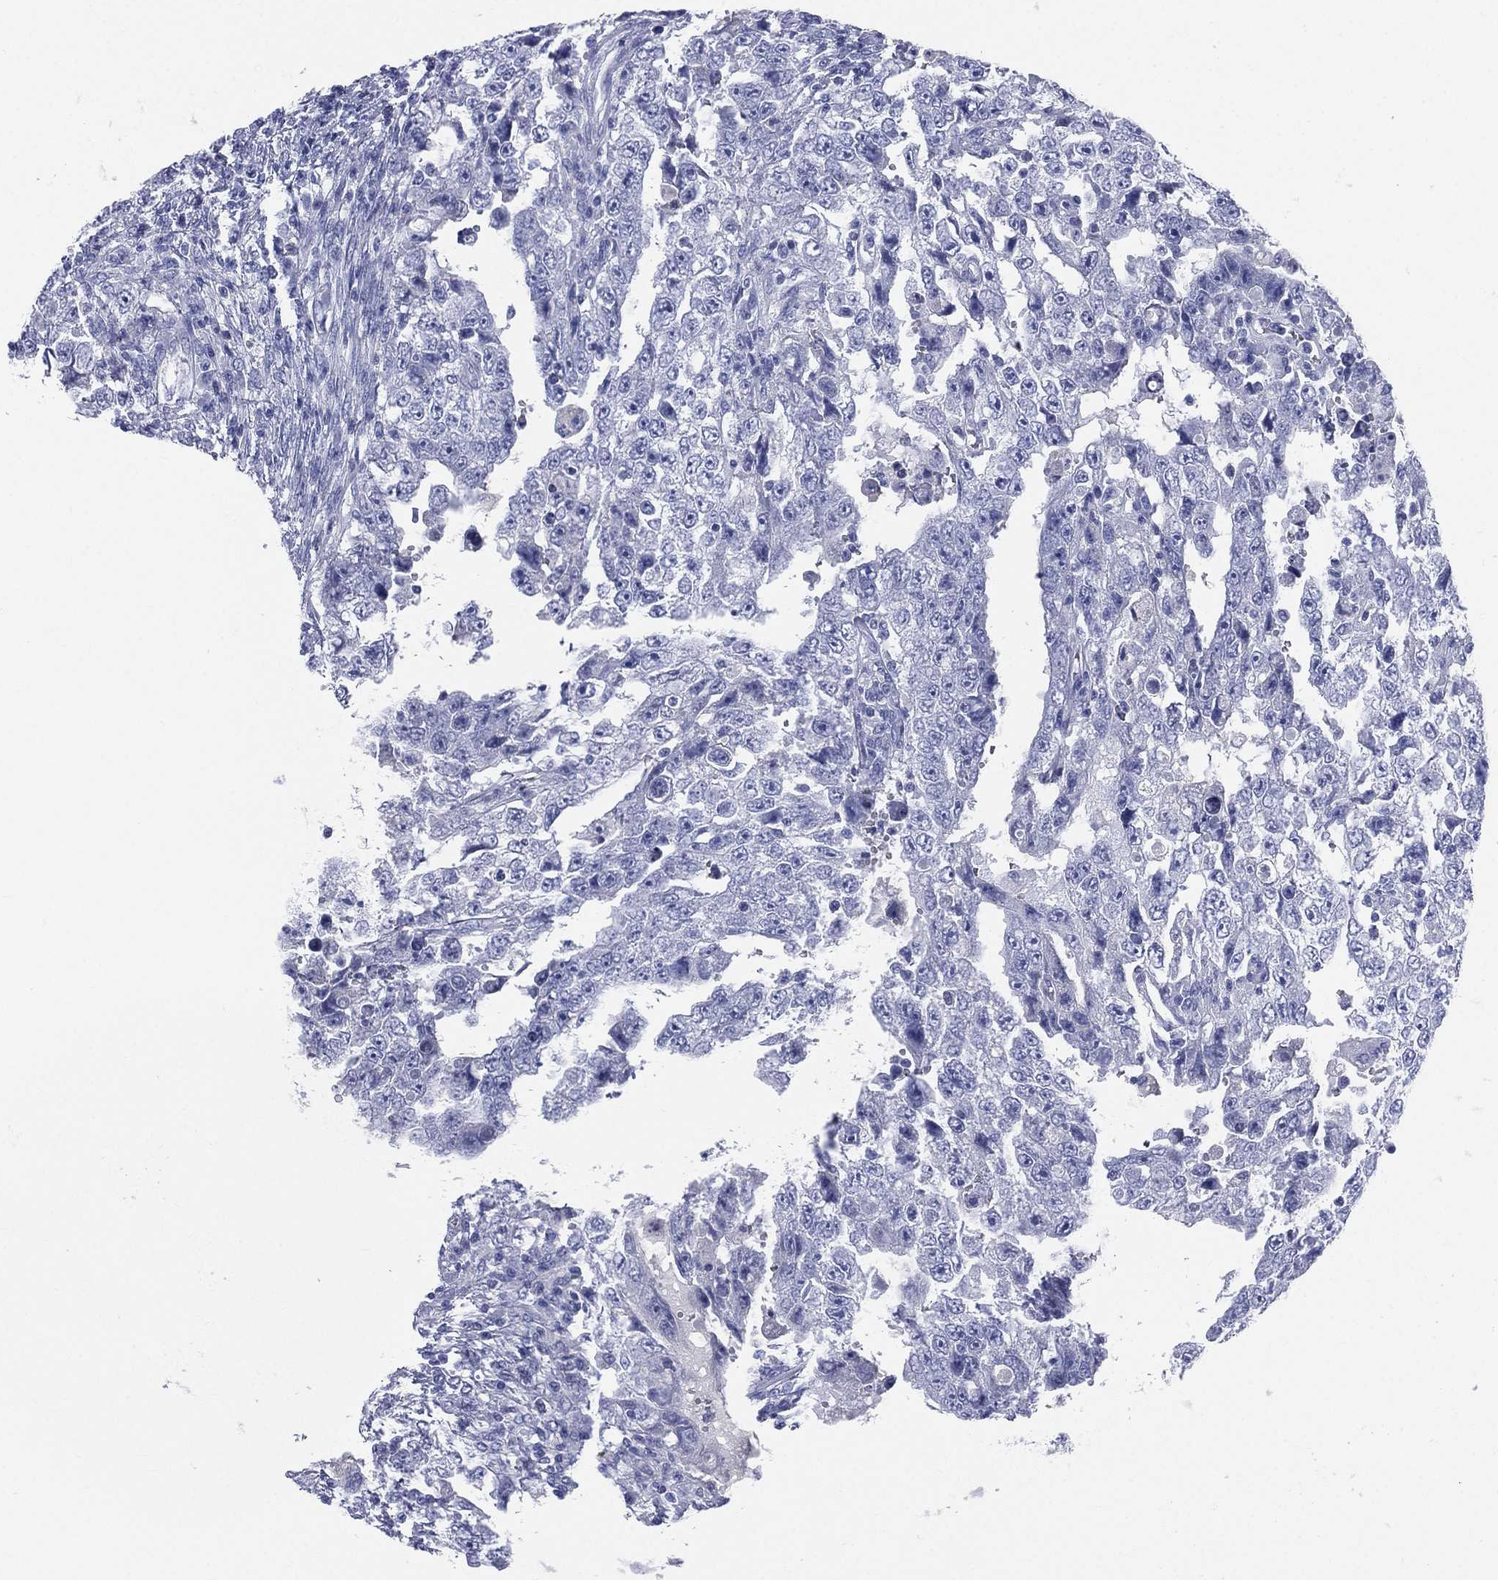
{"staining": {"intensity": "negative", "quantity": "none", "location": "none"}, "tissue": "testis cancer", "cell_type": "Tumor cells", "image_type": "cancer", "snomed": [{"axis": "morphology", "description": "Carcinoma, Embryonal, NOS"}, {"axis": "topography", "description": "Testis"}], "caption": "Immunohistochemistry (IHC) of testis cancer shows no staining in tumor cells.", "gene": "HP", "patient": {"sex": "male", "age": 26}}